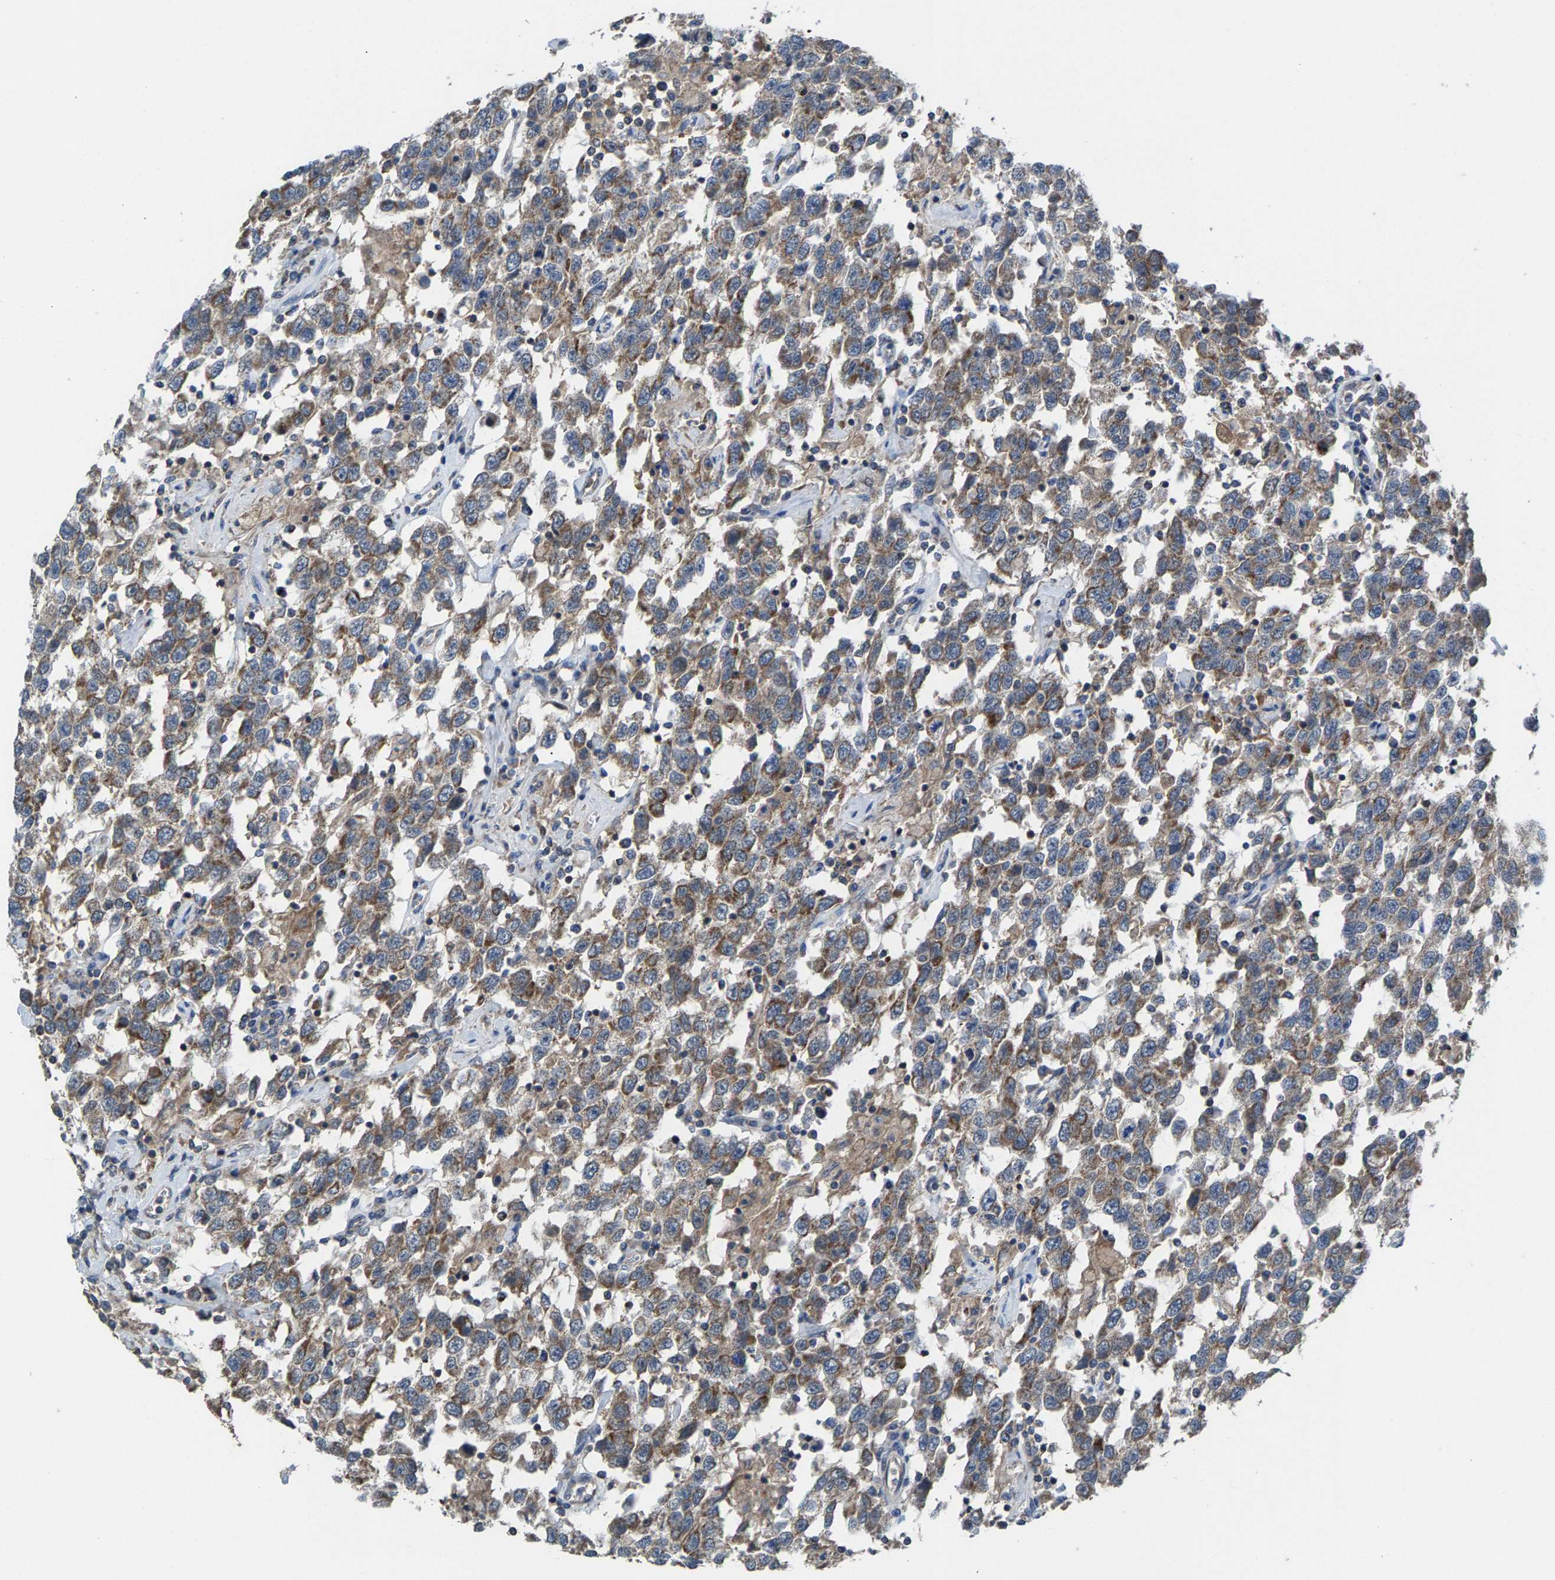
{"staining": {"intensity": "moderate", "quantity": ">75%", "location": "cytoplasmic/membranous"}, "tissue": "testis cancer", "cell_type": "Tumor cells", "image_type": "cancer", "snomed": [{"axis": "morphology", "description": "Seminoma, NOS"}, {"axis": "topography", "description": "Testis"}], "caption": "Immunohistochemical staining of human testis seminoma demonstrates moderate cytoplasmic/membranous protein staining in approximately >75% of tumor cells.", "gene": "MRM1", "patient": {"sex": "male", "age": 41}}